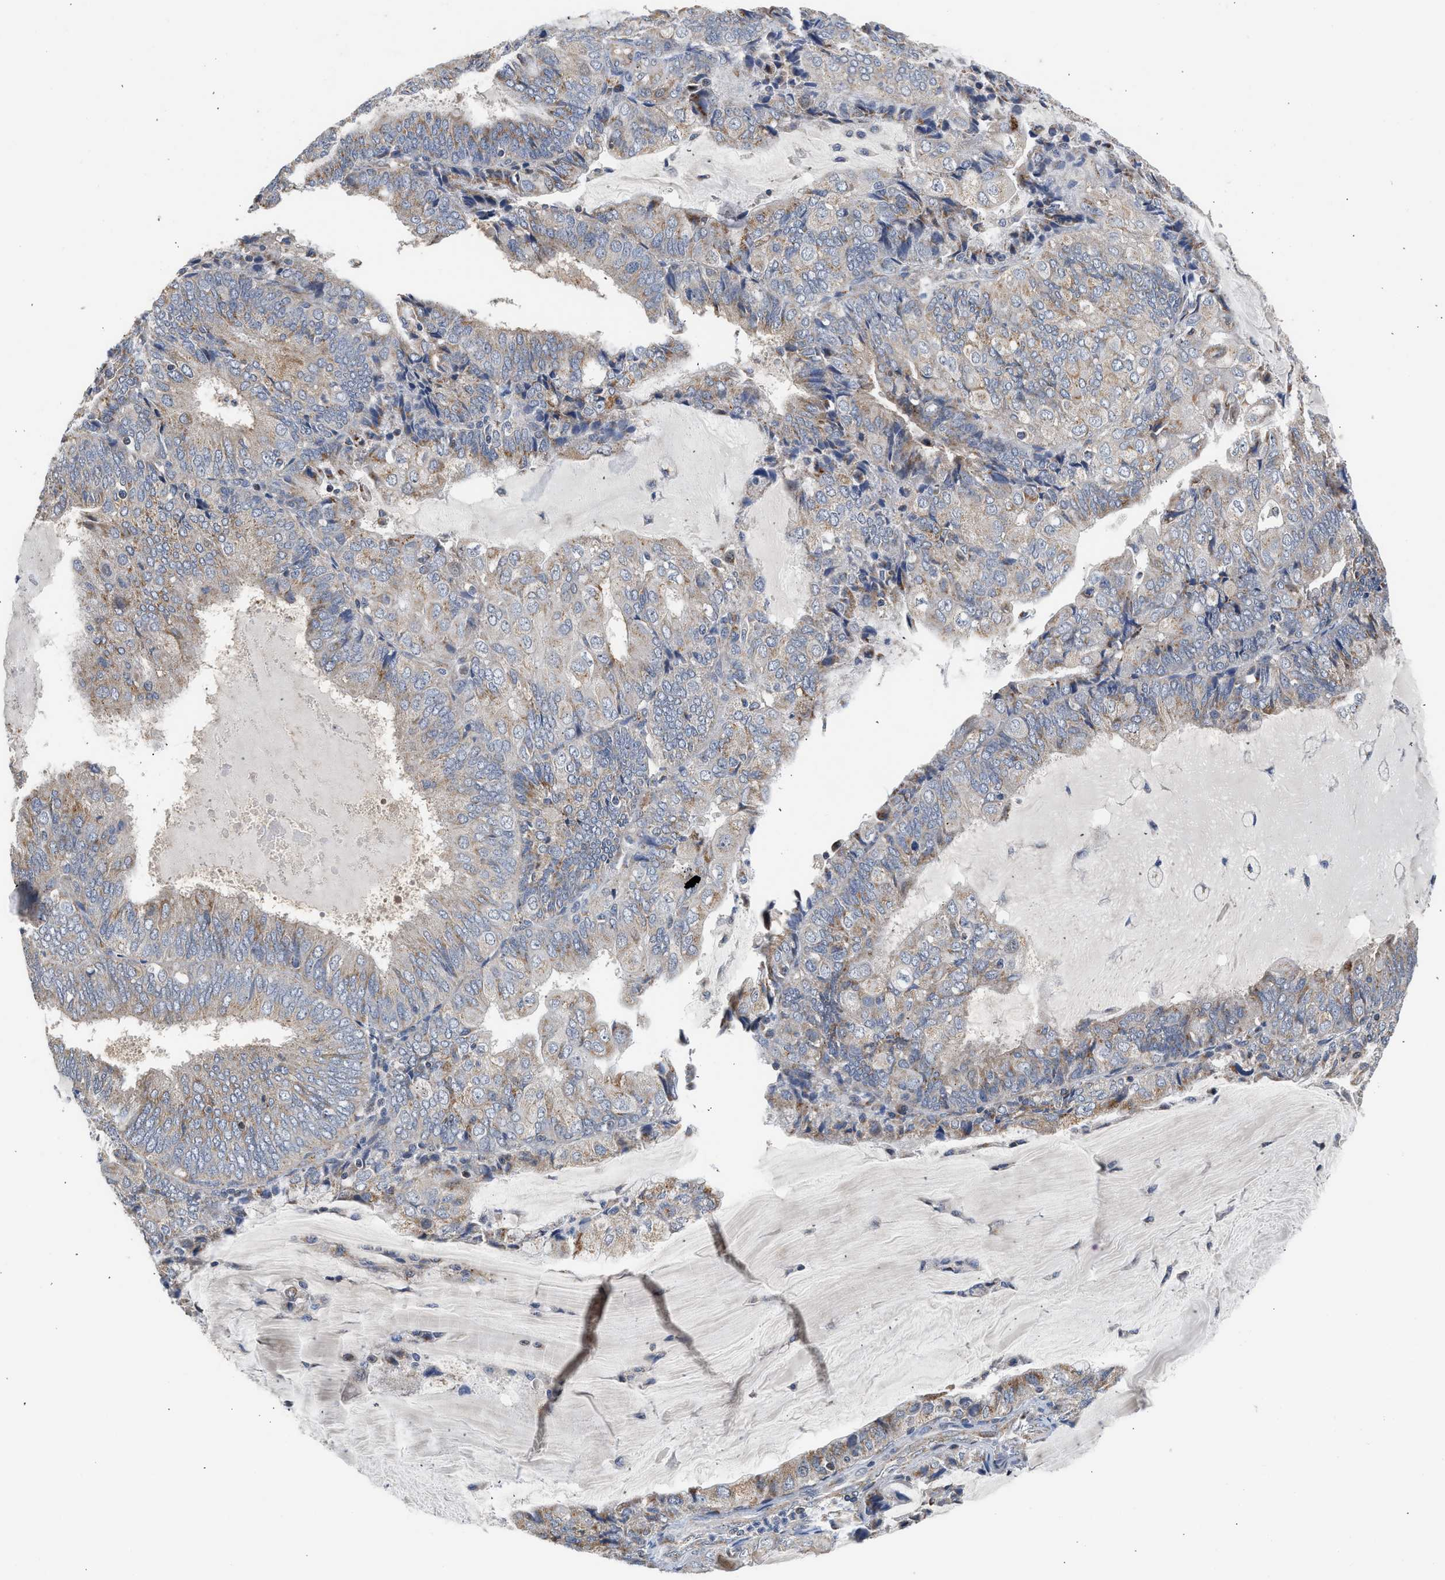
{"staining": {"intensity": "weak", "quantity": "25%-75%", "location": "cytoplasmic/membranous"}, "tissue": "endometrial cancer", "cell_type": "Tumor cells", "image_type": "cancer", "snomed": [{"axis": "morphology", "description": "Adenocarcinoma, NOS"}, {"axis": "topography", "description": "Endometrium"}], "caption": "This image displays immunohistochemistry (IHC) staining of endometrial cancer (adenocarcinoma), with low weak cytoplasmic/membranous positivity in about 25%-75% of tumor cells.", "gene": "PIM1", "patient": {"sex": "female", "age": 81}}